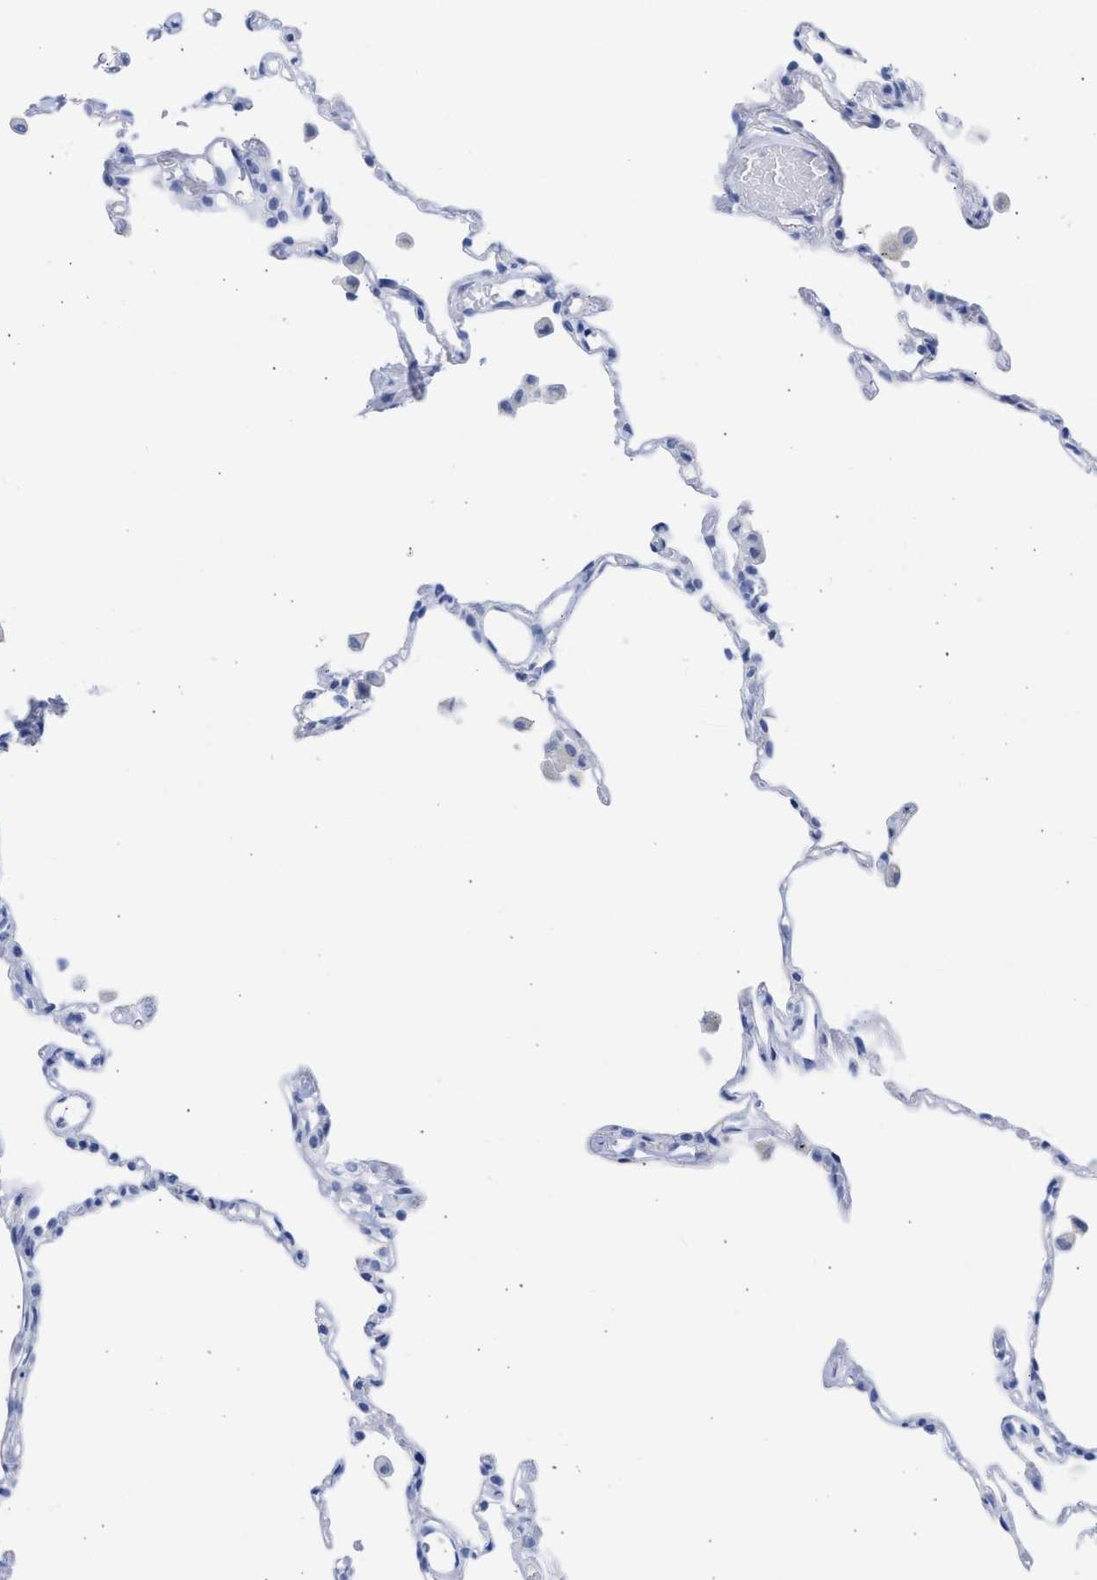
{"staining": {"intensity": "negative", "quantity": "none", "location": "none"}, "tissue": "lung", "cell_type": "Alveolar cells", "image_type": "normal", "snomed": [{"axis": "morphology", "description": "Normal tissue, NOS"}, {"axis": "topography", "description": "Lung"}], "caption": "An immunohistochemistry (IHC) image of benign lung is shown. There is no staining in alveolar cells of lung.", "gene": "NCAM1", "patient": {"sex": "female", "age": 49}}